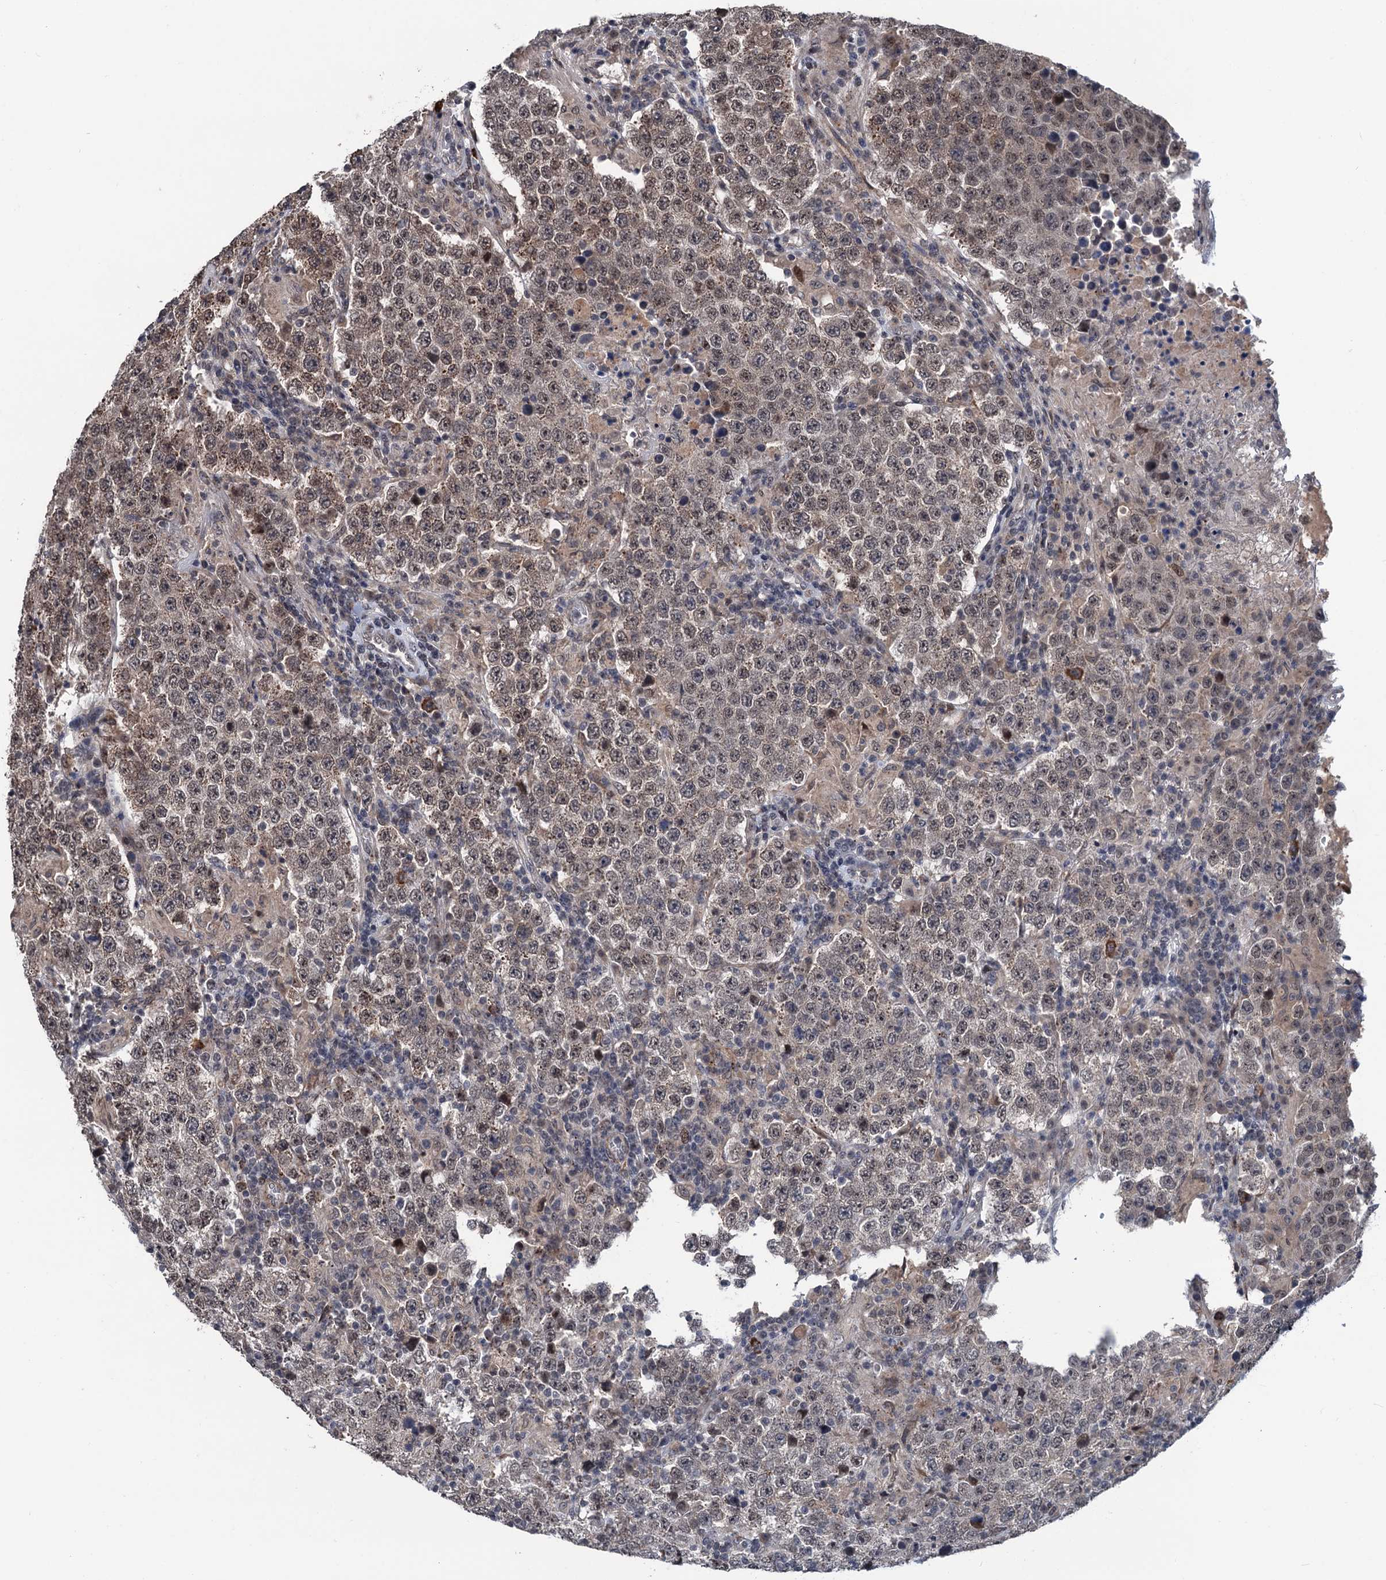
{"staining": {"intensity": "weak", "quantity": "<25%", "location": "nuclear"}, "tissue": "testis cancer", "cell_type": "Tumor cells", "image_type": "cancer", "snomed": [{"axis": "morphology", "description": "Normal tissue, NOS"}, {"axis": "morphology", "description": "Urothelial carcinoma, High grade"}, {"axis": "morphology", "description": "Seminoma, NOS"}, {"axis": "morphology", "description": "Carcinoma, Embryonal, NOS"}, {"axis": "topography", "description": "Urinary bladder"}, {"axis": "topography", "description": "Testis"}], "caption": "DAB immunohistochemical staining of human testis embryonal carcinoma exhibits no significant positivity in tumor cells.", "gene": "RASSF4", "patient": {"sex": "male", "age": 41}}